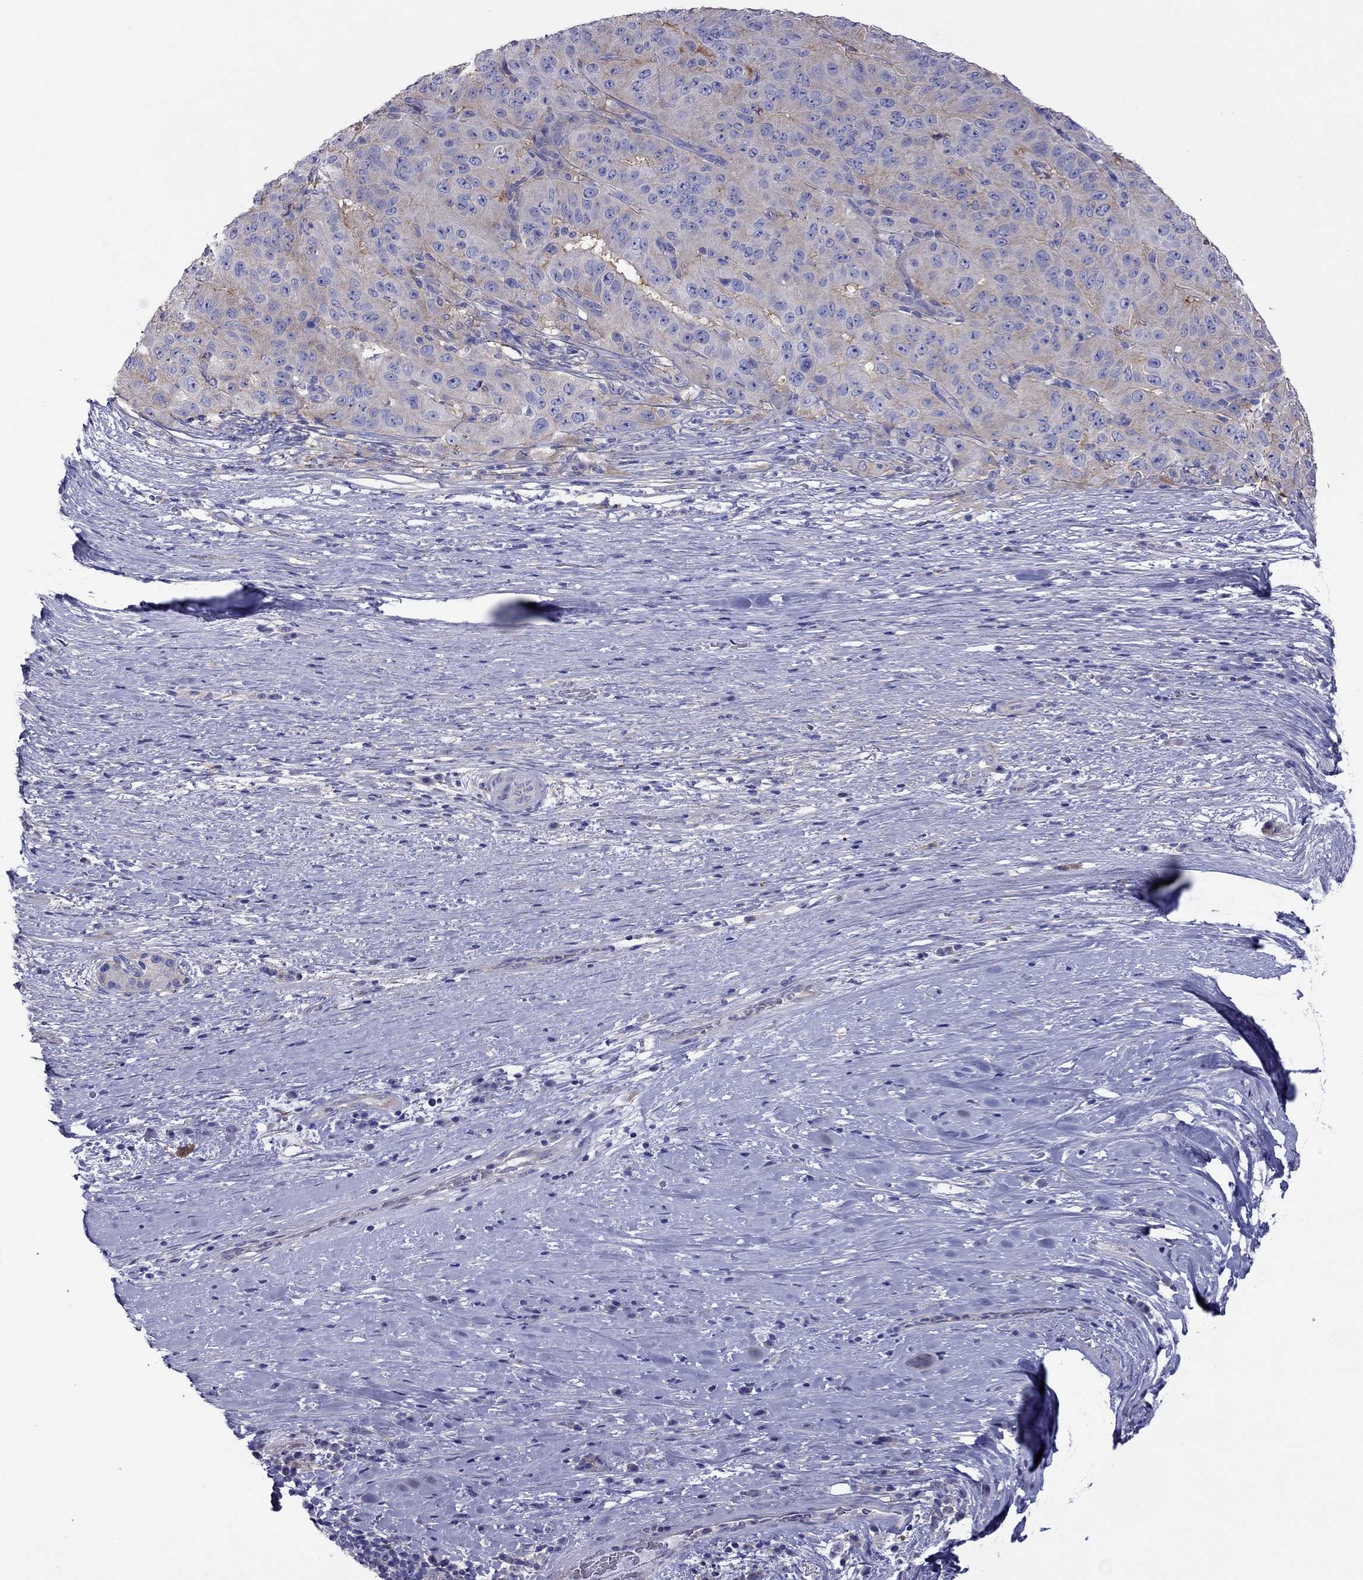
{"staining": {"intensity": "negative", "quantity": "none", "location": "none"}, "tissue": "pancreatic cancer", "cell_type": "Tumor cells", "image_type": "cancer", "snomed": [{"axis": "morphology", "description": "Adenocarcinoma, NOS"}, {"axis": "topography", "description": "Pancreas"}], "caption": "Photomicrograph shows no significant protein staining in tumor cells of pancreatic adenocarcinoma.", "gene": "ALOX15B", "patient": {"sex": "male", "age": 63}}